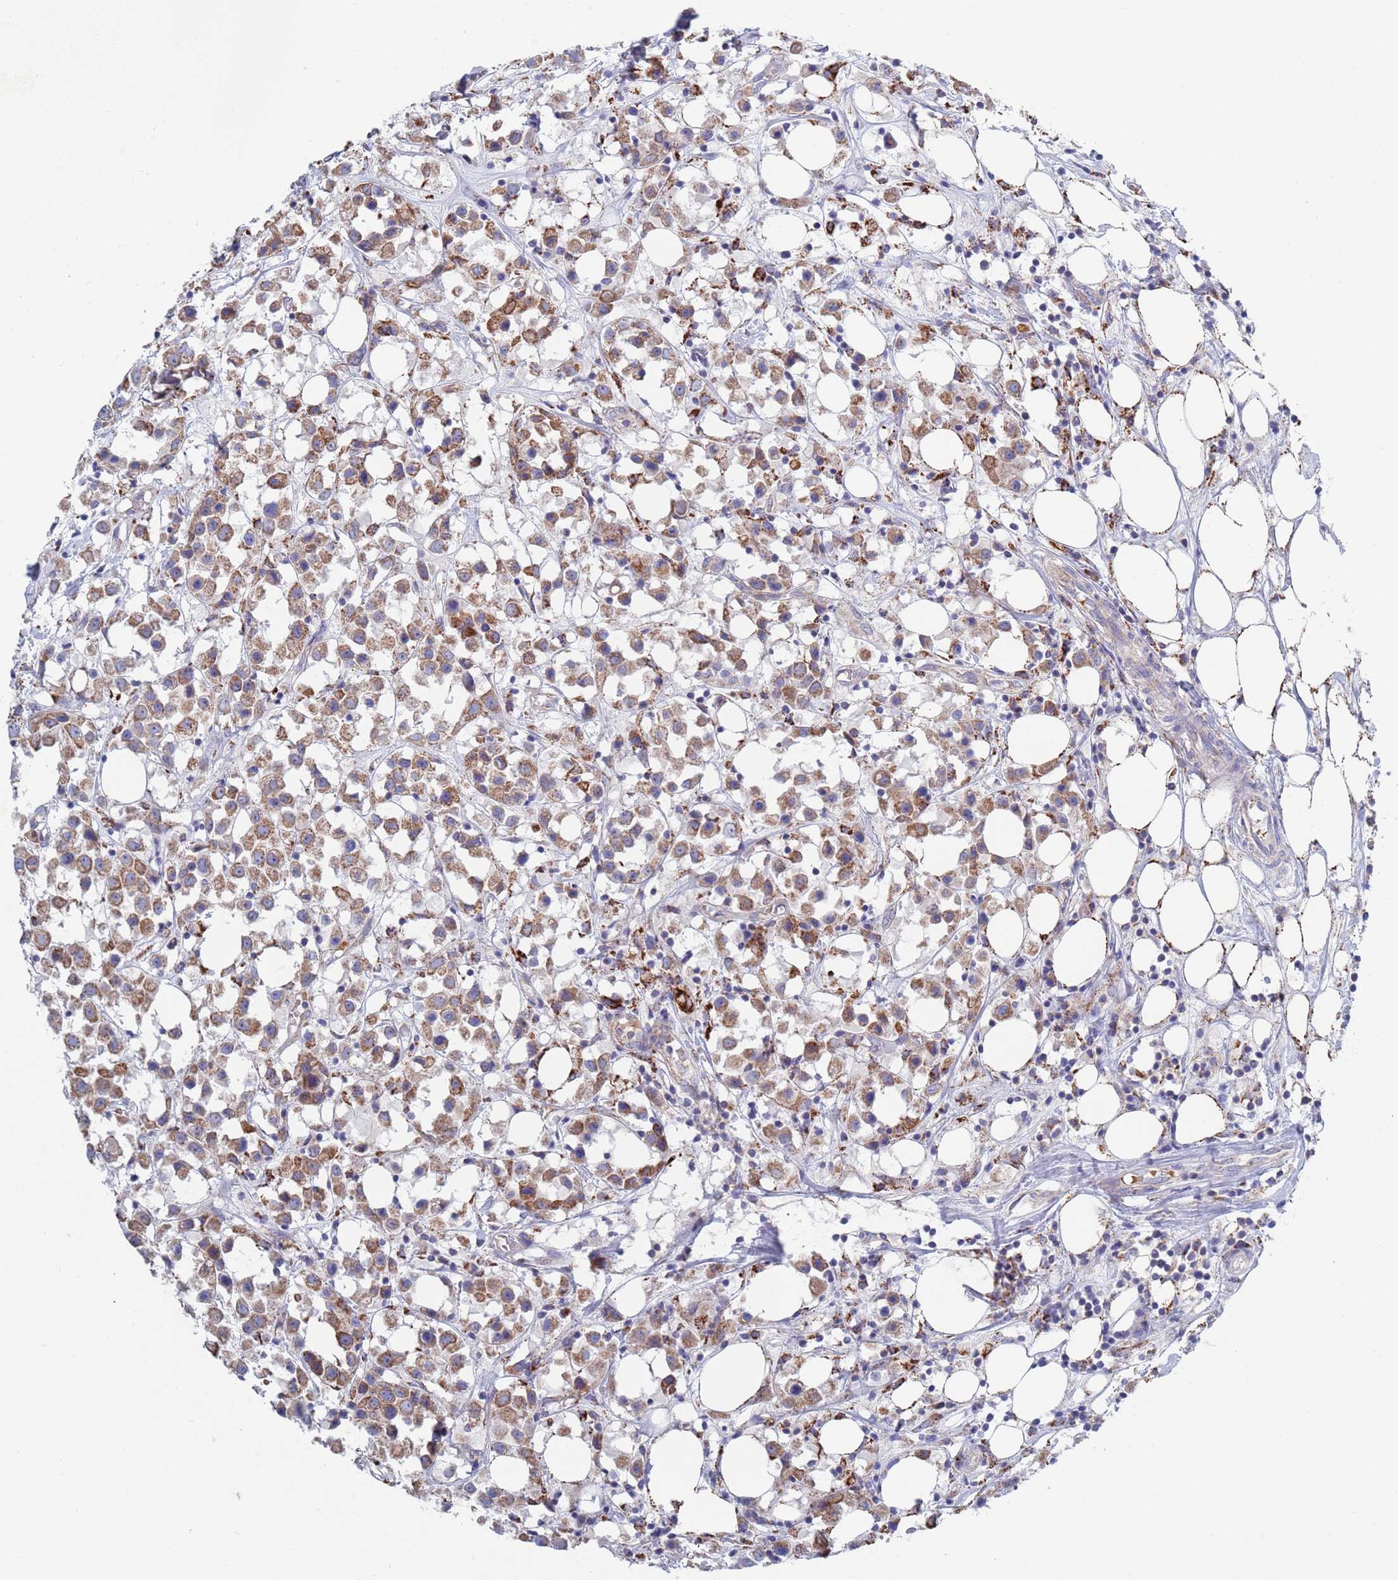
{"staining": {"intensity": "moderate", "quantity": ">75%", "location": "cytoplasmic/membranous"}, "tissue": "breast cancer", "cell_type": "Tumor cells", "image_type": "cancer", "snomed": [{"axis": "morphology", "description": "Duct carcinoma"}, {"axis": "topography", "description": "Breast"}], "caption": "Protein analysis of breast intraductal carcinoma tissue demonstrates moderate cytoplasmic/membranous positivity in approximately >75% of tumor cells.", "gene": "CHCHD6", "patient": {"sex": "female", "age": 61}}